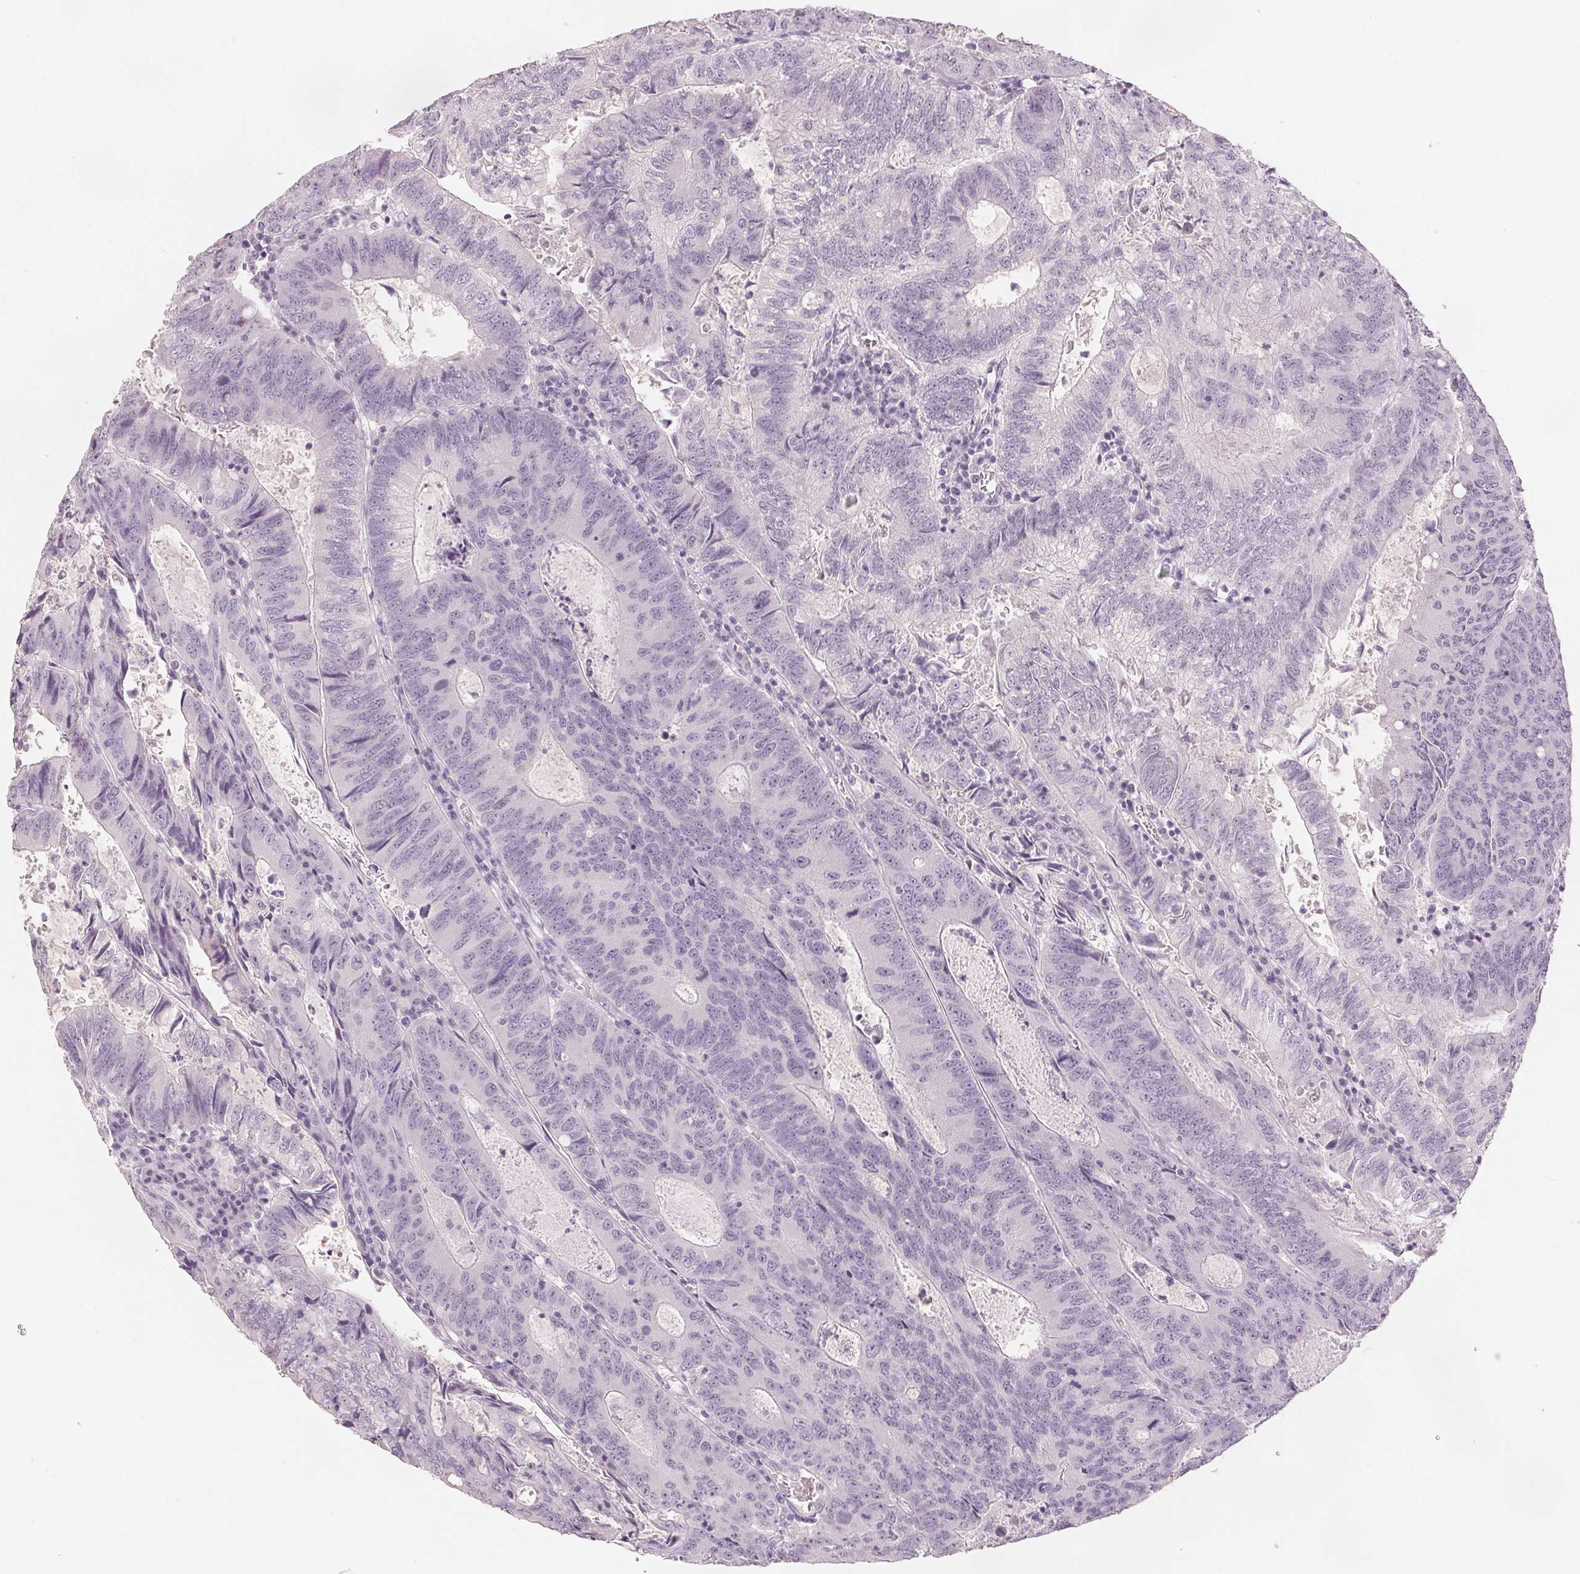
{"staining": {"intensity": "negative", "quantity": "none", "location": "none"}, "tissue": "colorectal cancer", "cell_type": "Tumor cells", "image_type": "cancer", "snomed": [{"axis": "morphology", "description": "Adenocarcinoma, NOS"}, {"axis": "topography", "description": "Colon"}], "caption": "Tumor cells are negative for brown protein staining in colorectal cancer. (Immunohistochemistry (ihc), brightfield microscopy, high magnification).", "gene": "SLC27A5", "patient": {"sex": "male", "age": 67}}